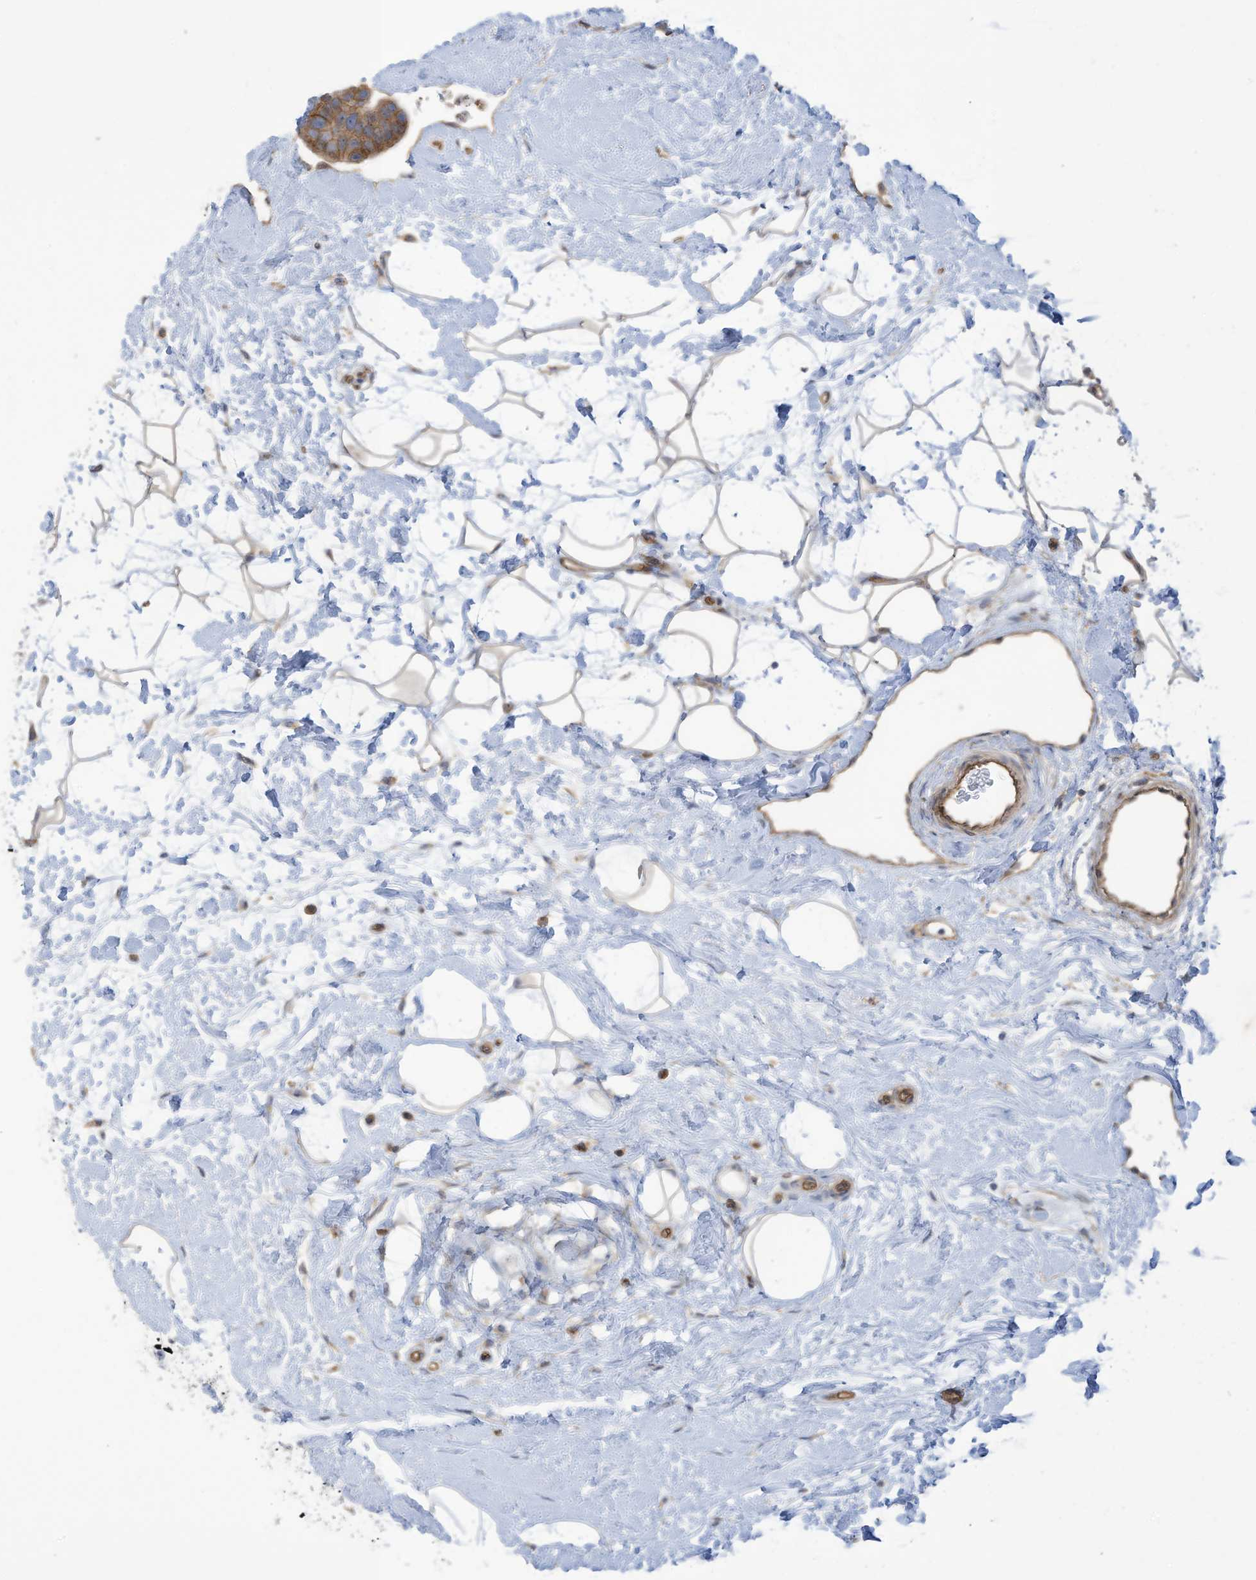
{"staining": {"intensity": "moderate", "quantity": ">75%", "location": "cytoplasmic/membranous"}, "tissue": "breast cancer", "cell_type": "Tumor cells", "image_type": "cancer", "snomed": [{"axis": "morphology", "description": "Normal tissue, NOS"}, {"axis": "morphology", "description": "Duct carcinoma"}, {"axis": "topography", "description": "Breast"}], "caption": "Moderate cytoplasmic/membranous expression for a protein is appreciated in approximately >75% of tumor cells of breast cancer using immunohistochemistry.", "gene": "ADAT2", "patient": {"sex": "female", "age": 39}}